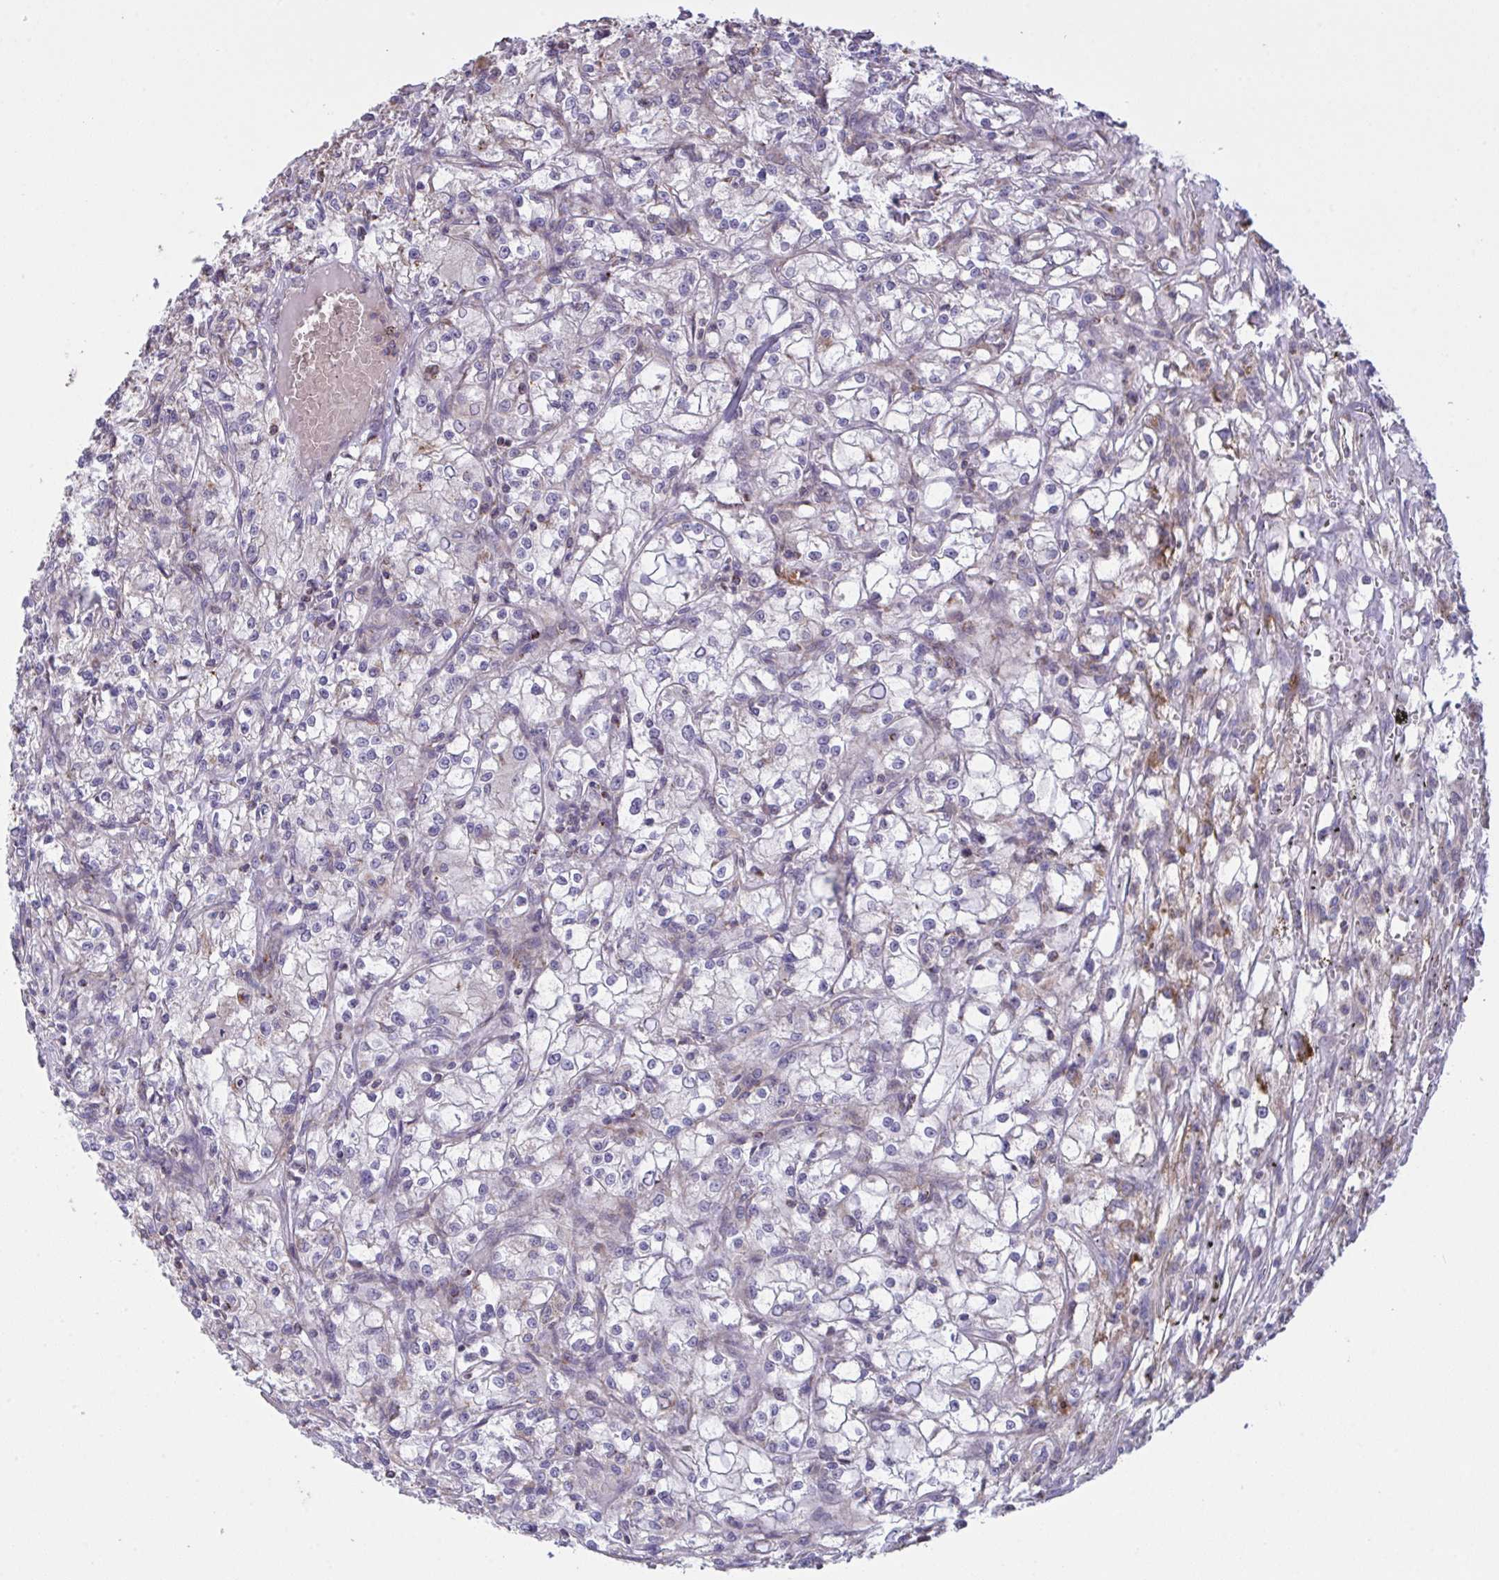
{"staining": {"intensity": "weak", "quantity": "<25%", "location": "cytoplasmic/membranous"}, "tissue": "renal cancer", "cell_type": "Tumor cells", "image_type": "cancer", "snomed": [{"axis": "morphology", "description": "Adenocarcinoma, NOS"}, {"axis": "topography", "description": "Kidney"}], "caption": "Tumor cells are negative for brown protein staining in adenocarcinoma (renal).", "gene": "MICOS10", "patient": {"sex": "female", "age": 59}}